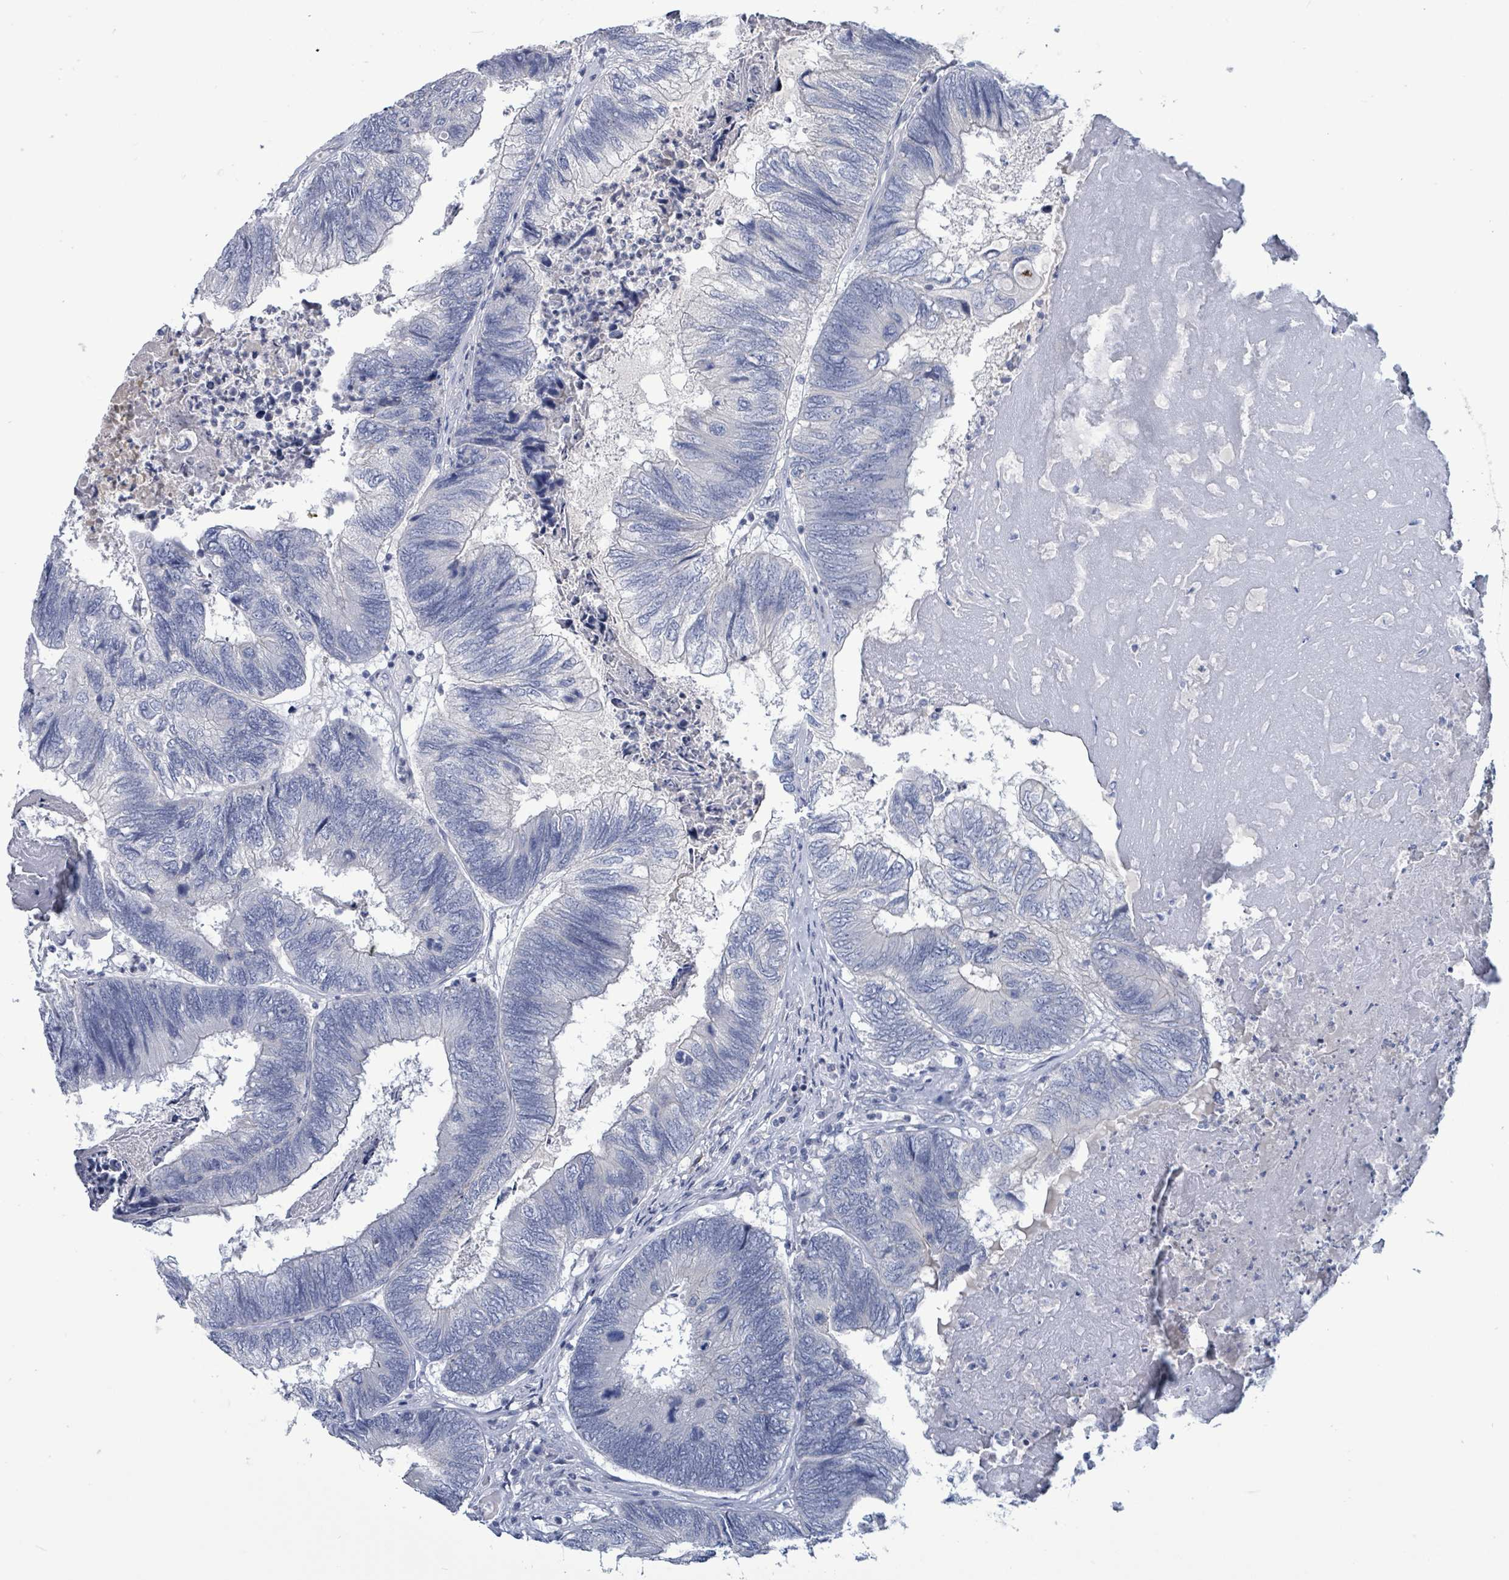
{"staining": {"intensity": "negative", "quantity": "none", "location": "none"}, "tissue": "colorectal cancer", "cell_type": "Tumor cells", "image_type": "cancer", "snomed": [{"axis": "morphology", "description": "Adenocarcinoma, NOS"}, {"axis": "topography", "description": "Colon"}], "caption": "An image of human colorectal cancer (adenocarcinoma) is negative for staining in tumor cells.", "gene": "NTN3", "patient": {"sex": "female", "age": 67}}